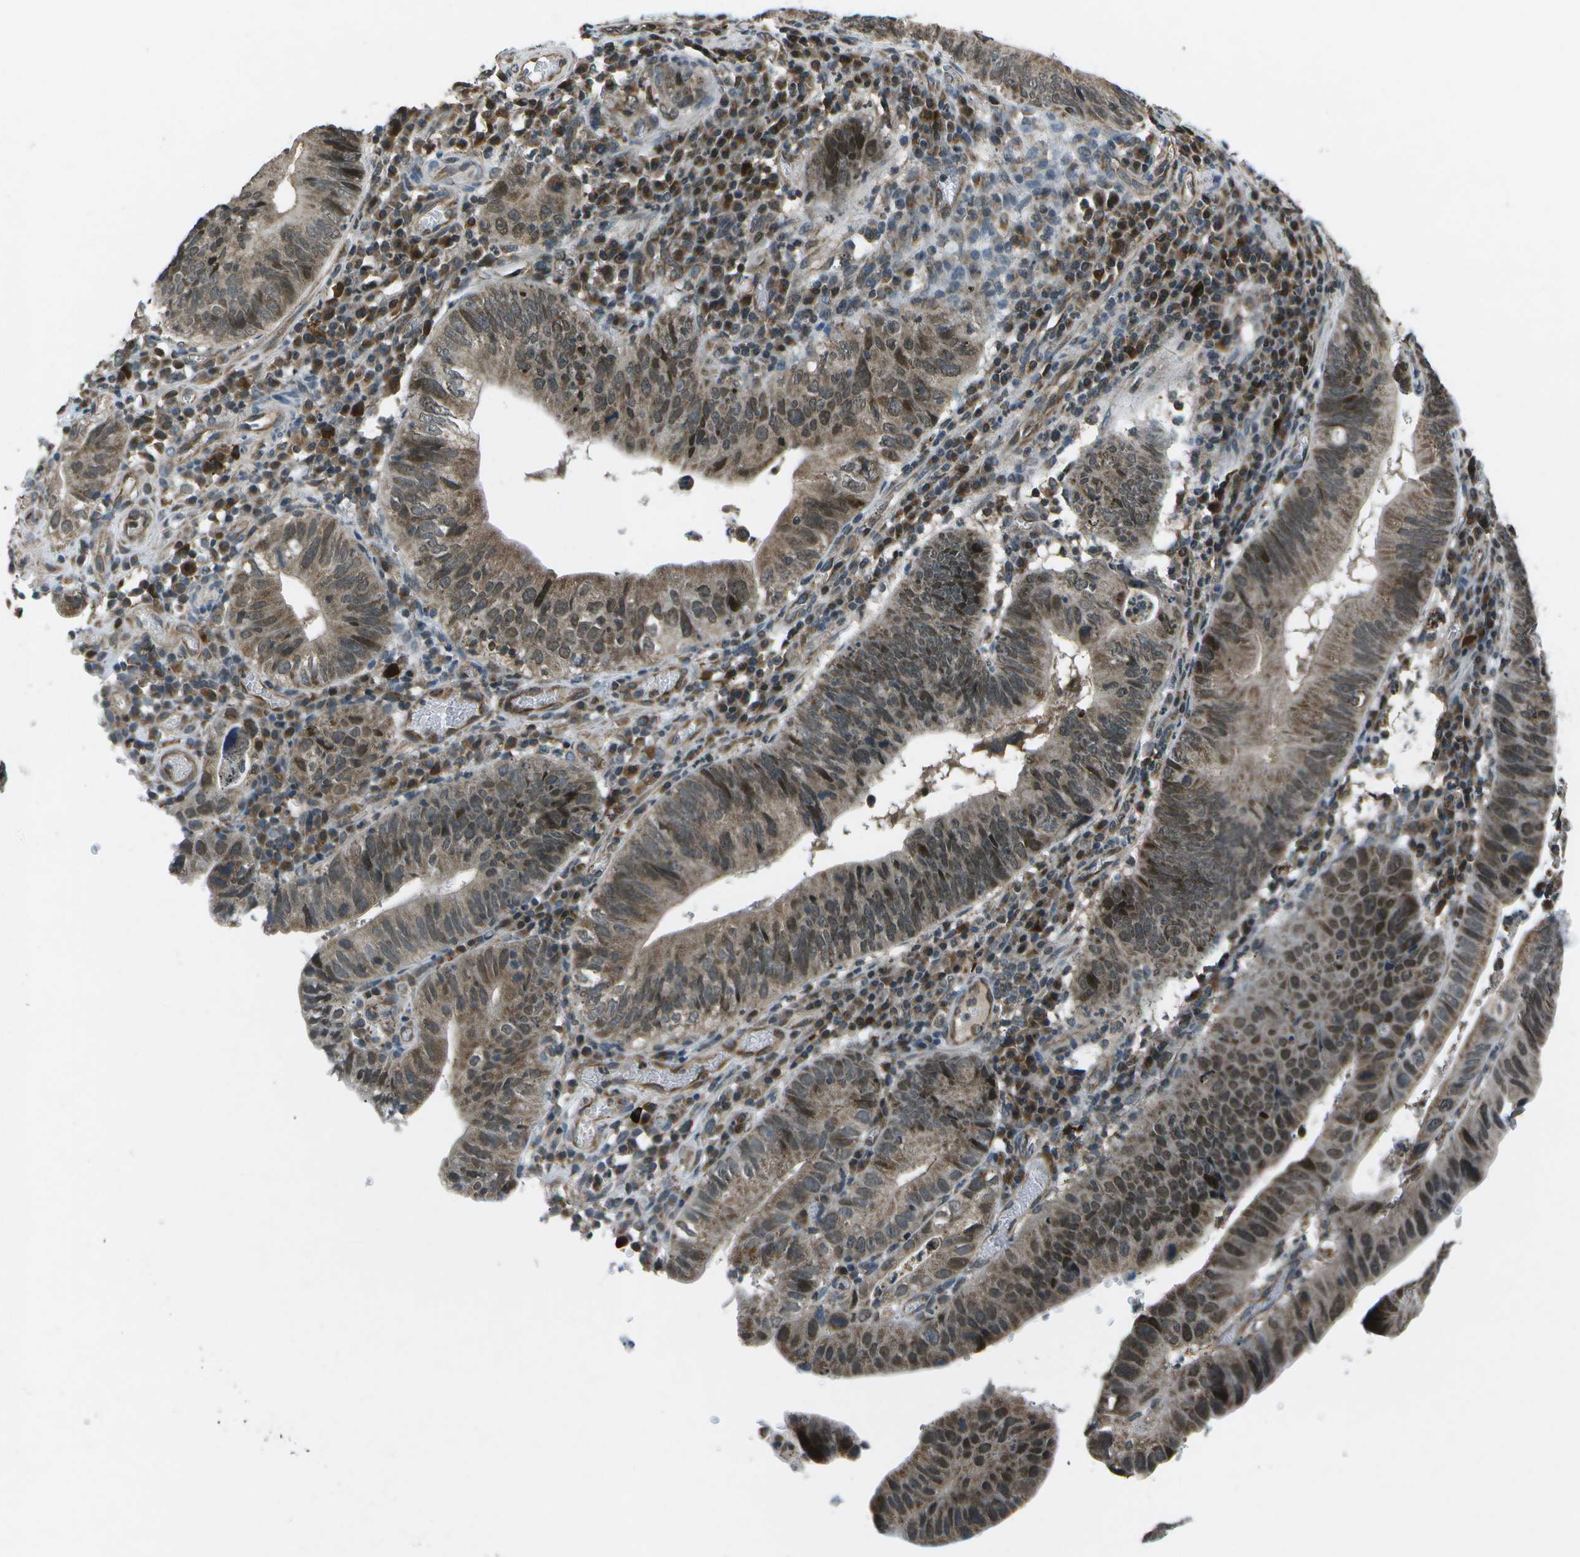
{"staining": {"intensity": "moderate", "quantity": ">75%", "location": "cytoplasmic/membranous,nuclear"}, "tissue": "stomach cancer", "cell_type": "Tumor cells", "image_type": "cancer", "snomed": [{"axis": "morphology", "description": "Adenocarcinoma, NOS"}, {"axis": "topography", "description": "Stomach"}], "caption": "About >75% of tumor cells in stomach cancer (adenocarcinoma) reveal moderate cytoplasmic/membranous and nuclear protein expression as visualized by brown immunohistochemical staining.", "gene": "EIF2AK1", "patient": {"sex": "male", "age": 59}}